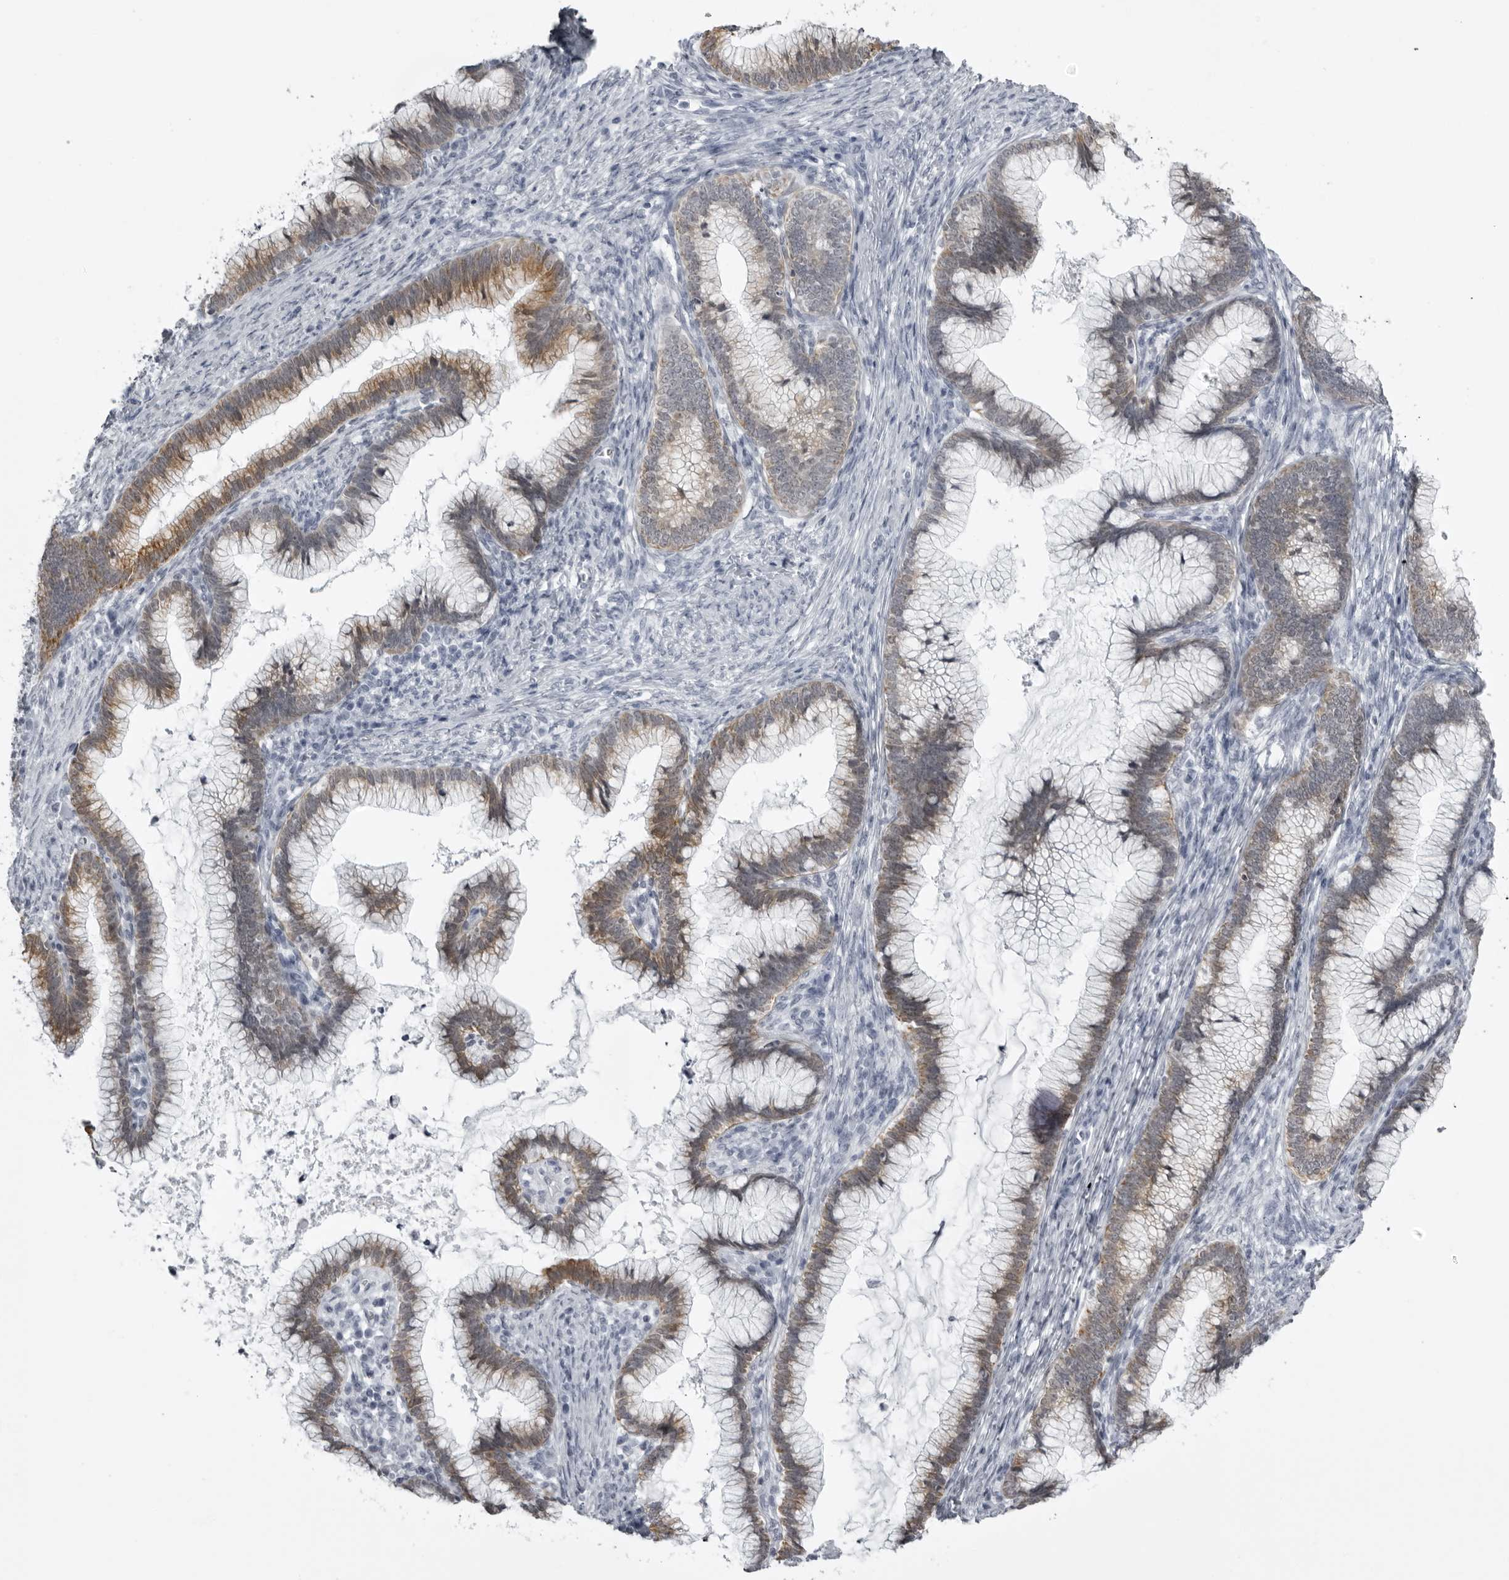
{"staining": {"intensity": "moderate", "quantity": ">75%", "location": "cytoplasmic/membranous"}, "tissue": "cervical cancer", "cell_type": "Tumor cells", "image_type": "cancer", "snomed": [{"axis": "morphology", "description": "Adenocarcinoma, NOS"}, {"axis": "topography", "description": "Cervix"}], "caption": "Cervical cancer stained for a protein demonstrates moderate cytoplasmic/membranous positivity in tumor cells. Nuclei are stained in blue.", "gene": "UROD", "patient": {"sex": "female", "age": 36}}